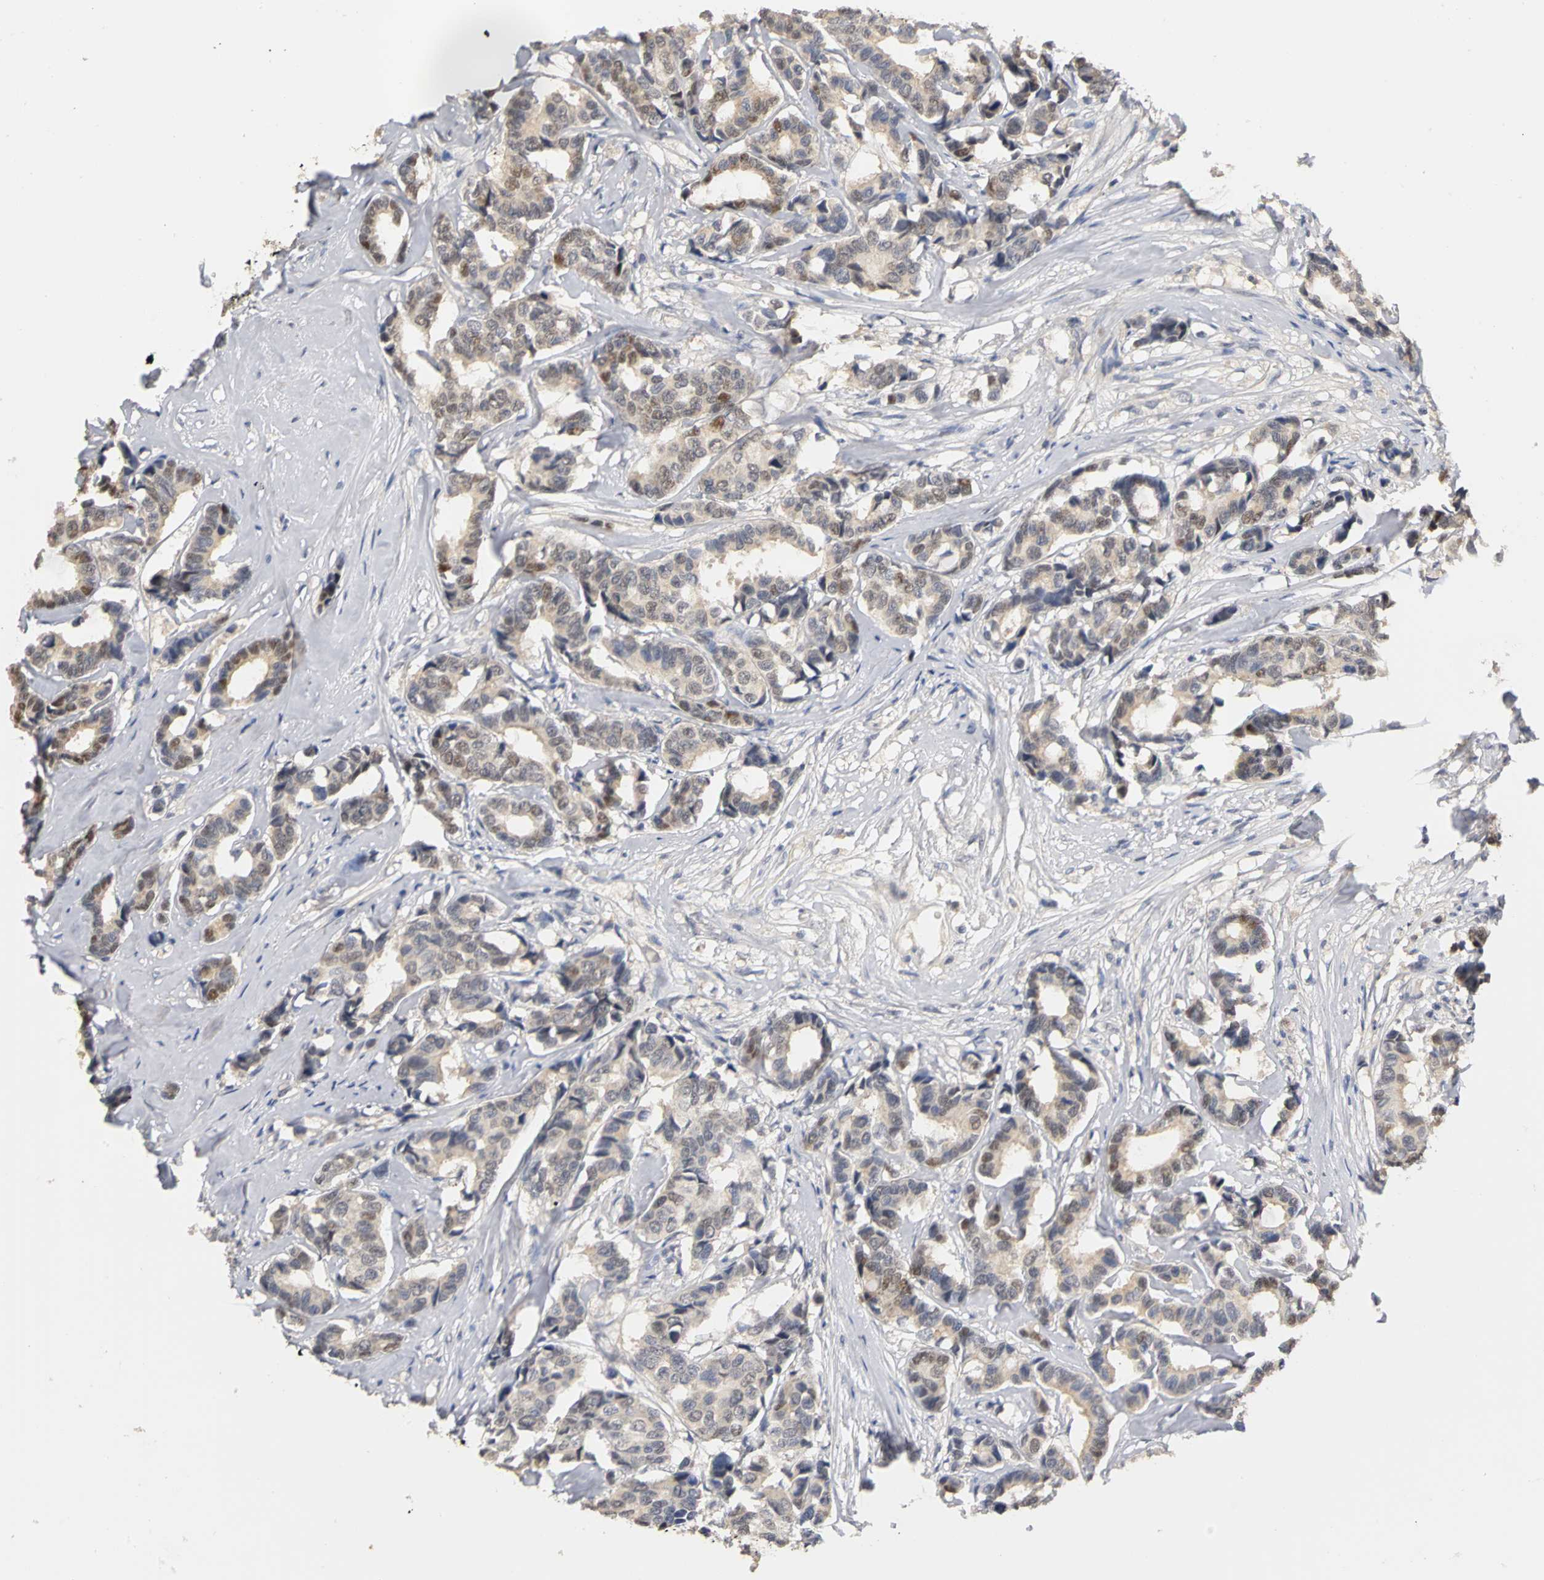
{"staining": {"intensity": "weak", "quantity": ">75%", "location": "cytoplasmic/membranous"}, "tissue": "breast cancer", "cell_type": "Tumor cells", "image_type": "cancer", "snomed": [{"axis": "morphology", "description": "Duct carcinoma"}, {"axis": "topography", "description": "Breast"}], "caption": "This histopathology image demonstrates IHC staining of human breast cancer, with low weak cytoplasmic/membranous expression in about >75% of tumor cells.", "gene": "PGR", "patient": {"sex": "female", "age": 87}}